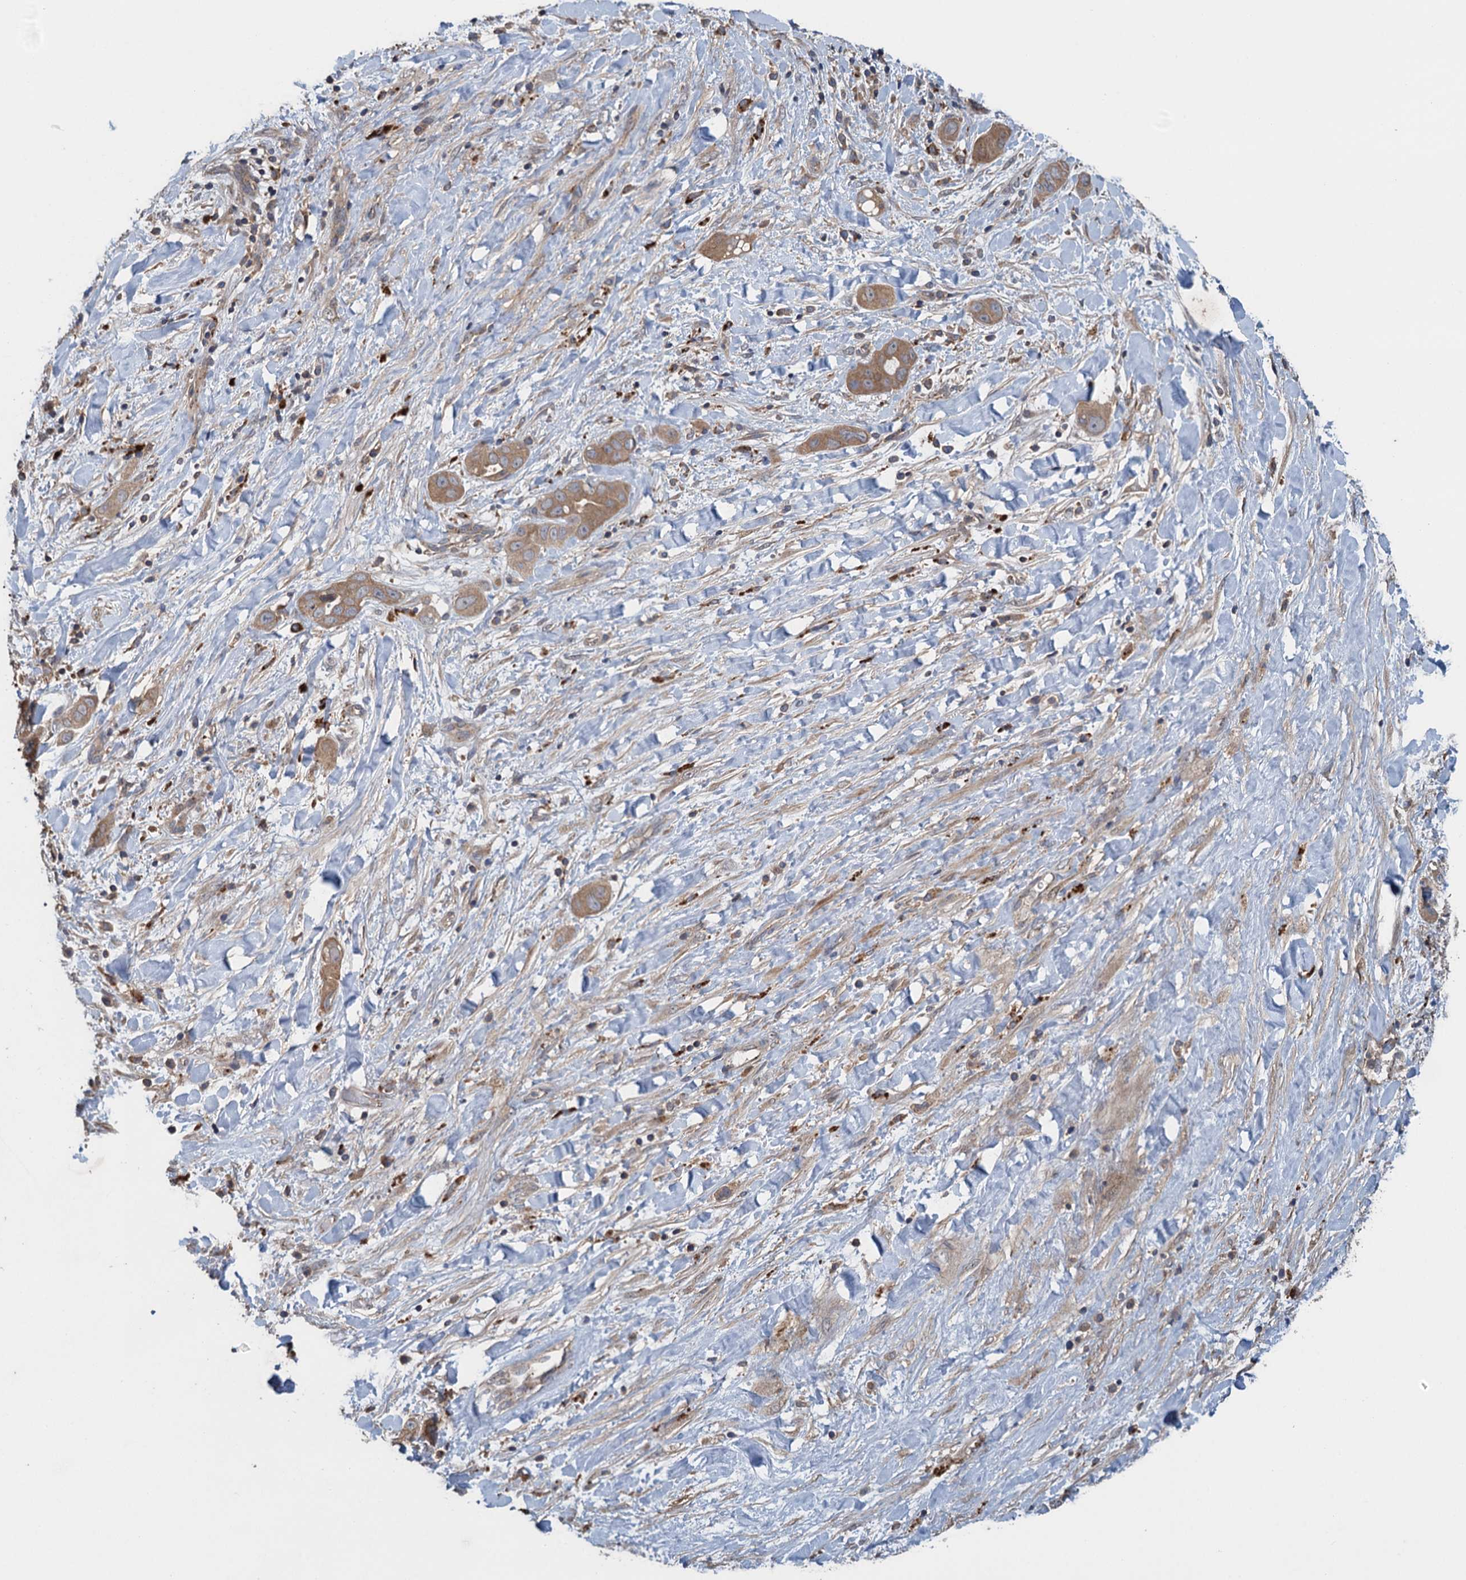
{"staining": {"intensity": "moderate", "quantity": ">75%", "location": "cytoplasmic/membranous"}, "tissue": "liver cancer", "cell_type": "Tumor cells", "image_type": "cancer", "snomed": [{"axis": "morphology", "description": "Cholangiocarcinoma"}, {"axis": "topography", "description": "Liver"}], "caption": "There is medium levels of moderate cytoplasmic/membranous expression in tumor cells of cholangiocarcinoma (liver), as demonstrated by immunohistochemical staining (brown color).", "gene": "CNTN5", "patient": {"sex": "female", "age": 52}}